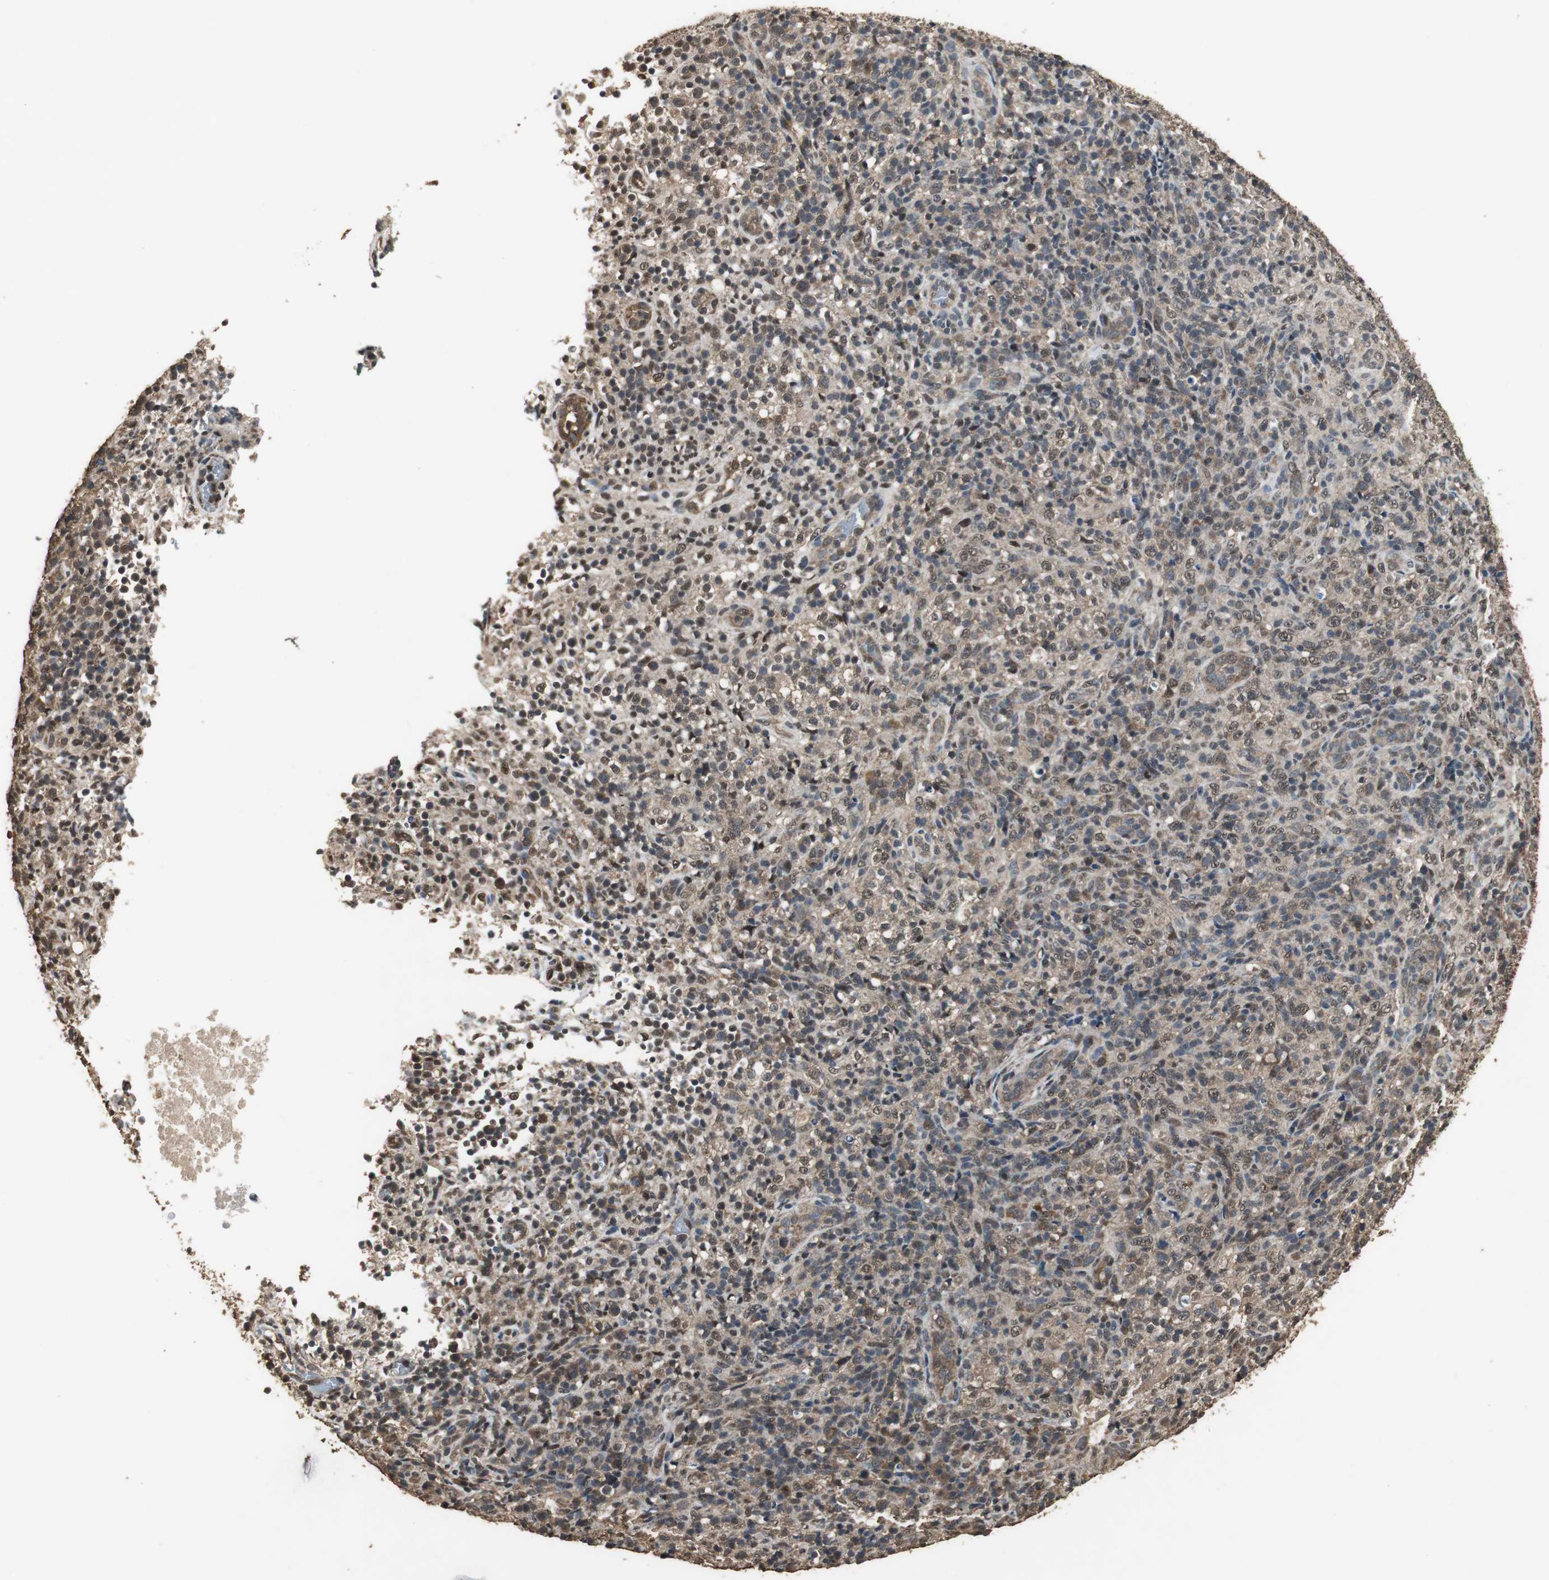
{"staining": {"intensity": "moderate", "quantity": ">75%", "location": "cytoplasmic/membranous,nuclear"}, "tissue": "lymphoma", "cell_type": "Tumor cells", "image_type": "cancer", "snomed": [{"axis": "morphology", "description": "Malignant lymphoma, non-Hodgkin's type, High grade"}, {"axis": "topography", "description": "Lymph node"}], "caption": "Moderate cytoplasmic/membranous and nuclear positivity is appreciated in about >75% of tumor cells in high-grade malignant lymphoma, non-Hodgkin's type.", "gene": "PPP1R13B", "patient": {"sex": "female", "age": 76}}